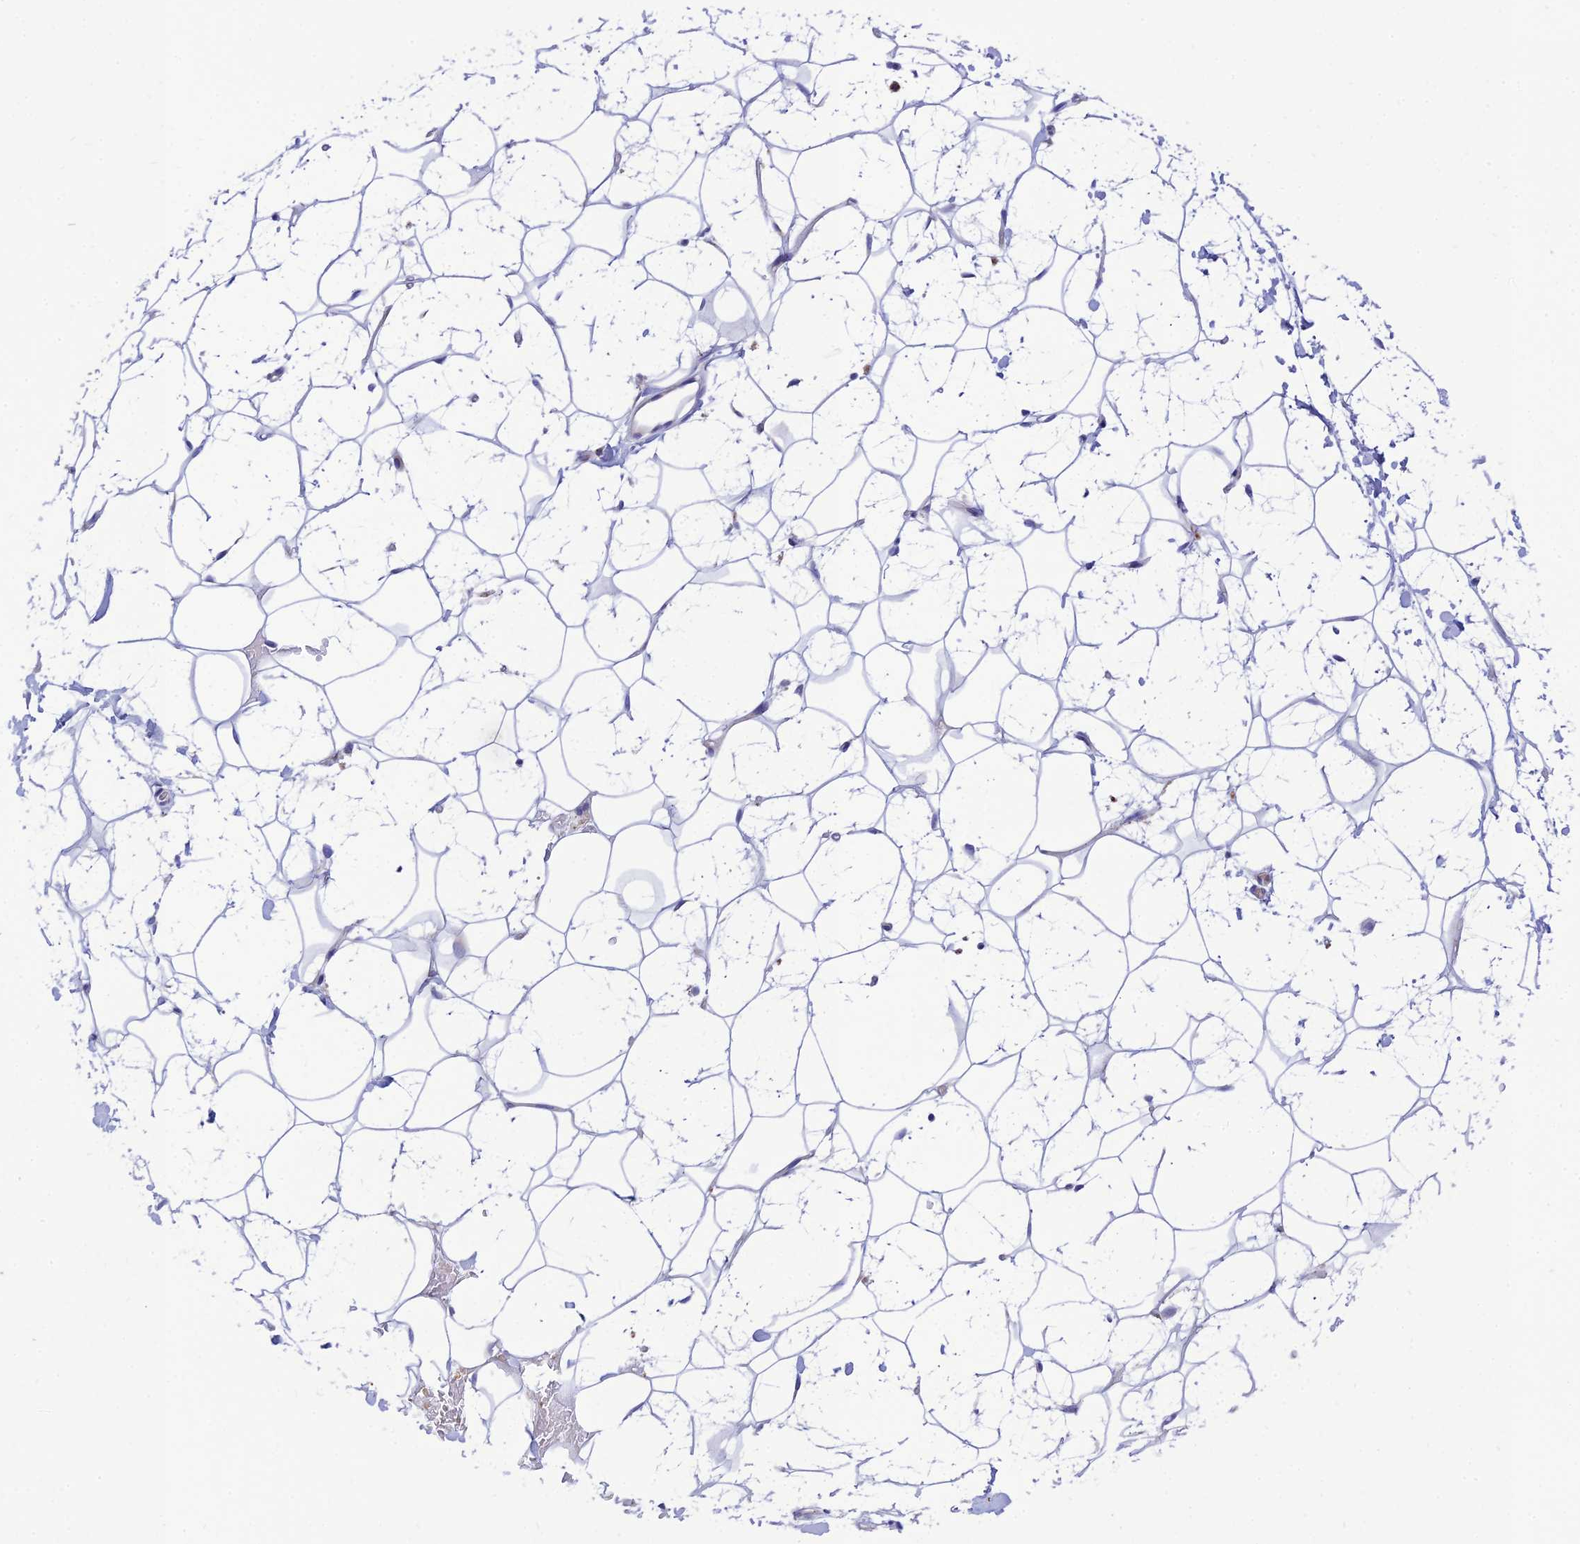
{"staining": {"intensity": "negative", "quantity": "none", "location": "none"}, "tissue": "adipose tissue", "cell_type": "Adipocytes", "image_type": "normal", "snomed": [{"axis": "morphology", "description": "Normal tissue, NOS"}, {"axis": "topography", "description": "Breast"}], "caption": "Photomicrograph shows no significant protein expression in adipocytes of unremarkable adipose tissue. (Brightfield microscopy of DAB immunohistochemistry at high magnification).", "gene": "CCDC157", "patient": {"sex": "female", "age": 26}}